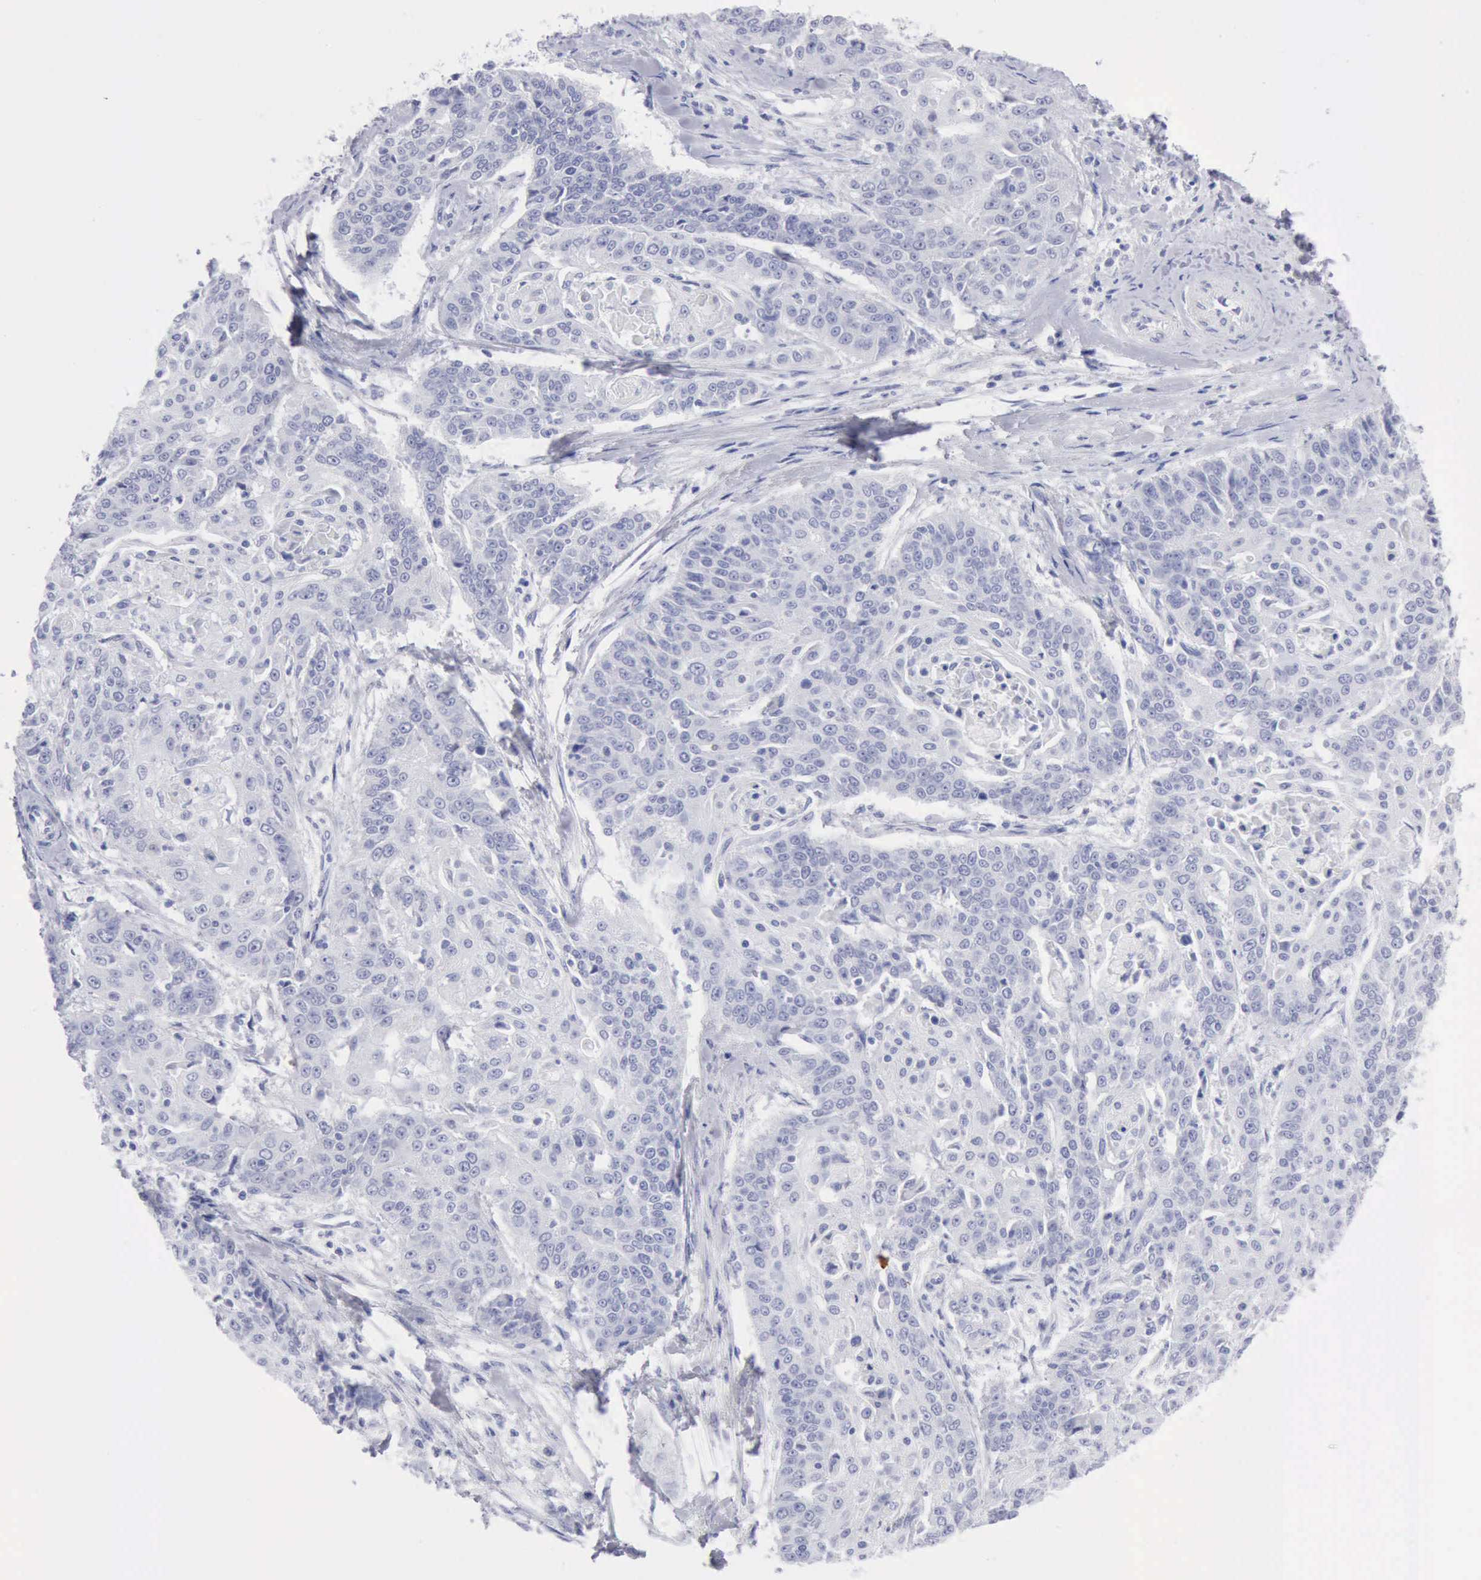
{"staining": {"intensity": "negative", "quantity": "none", "location": "none"}, "tissue": "cervical cancer", "cell_type": "Tumor cells", "image_type": "cancer", "snomed": [{"axis": "morphology", "description": "Squamous cell carcinoma, NOS"}, {"axis": "topography", "description": "Cervix"}], "caption": "DAB immunohistochemical staining of human cervical cancer reveals no significant positivity in tumor cells. (Immunohistochemistry (ihc), brightfield microscopy, high magnification).", "gene": "ANGEL1", "patient": {"sex": "female", "age": 64}}